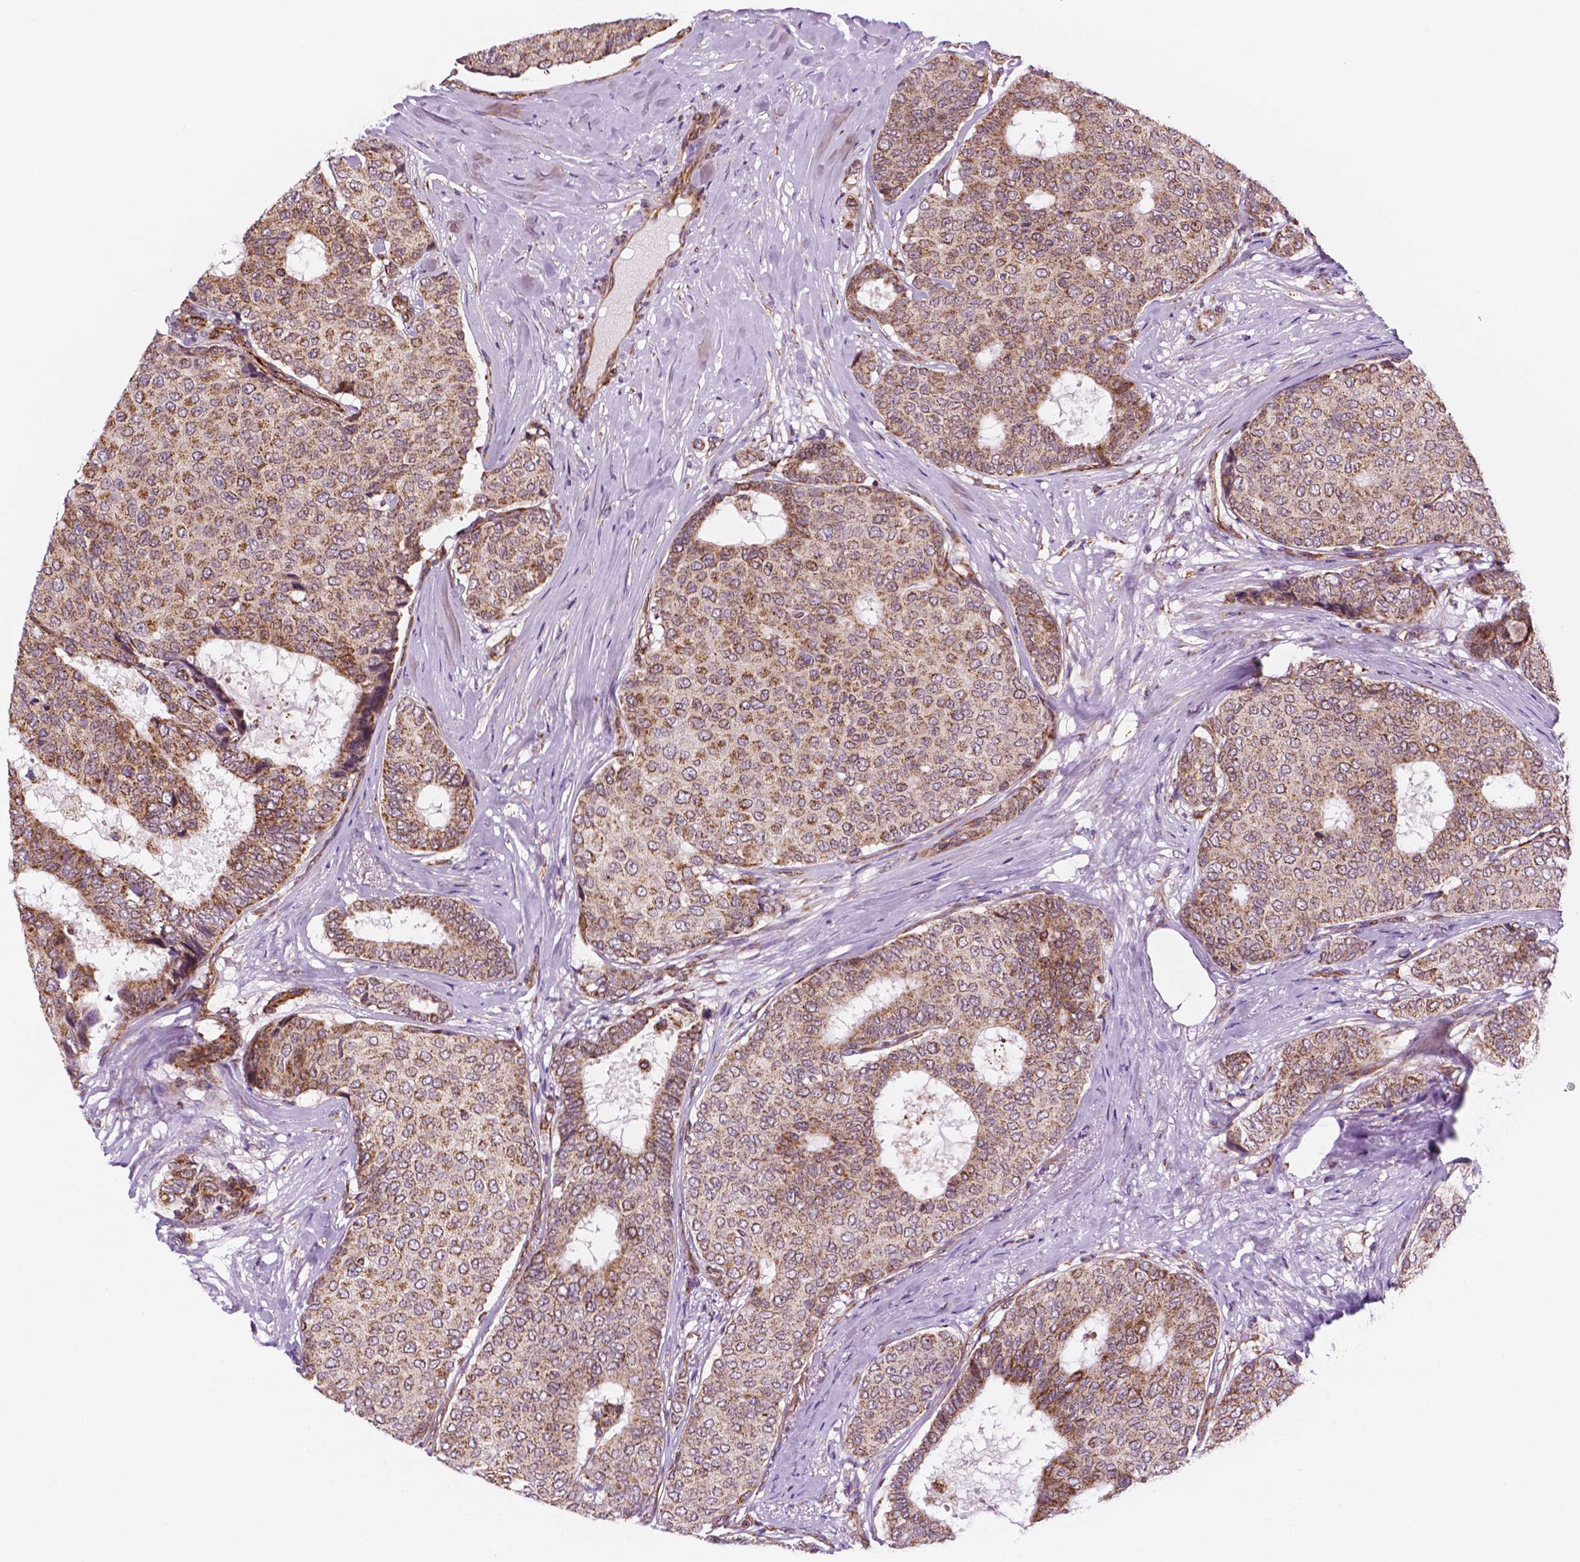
{"staining": {"intensity": "moderate", "quantity": ">75%", "location": "cytoplasmic/membranous"}, "tissue": "breast cancer", "cell_type": "Tumor cells", "image_type": "cancer", "snomed": [{"axis": "morphology", "description": "Duct carcinoma"}, {"axis": "topography", "description": "Breast"}], "caption": "A histopathology image showing moderate cytoplasmic/membranous positivity in about >75% of tumor cells in infiltrating ductal carcinoma (breast), as visualized by brown immunohistochemical staining.", "gene": "GEMIN4", "patient": {"sex": "female", "age": 75}}